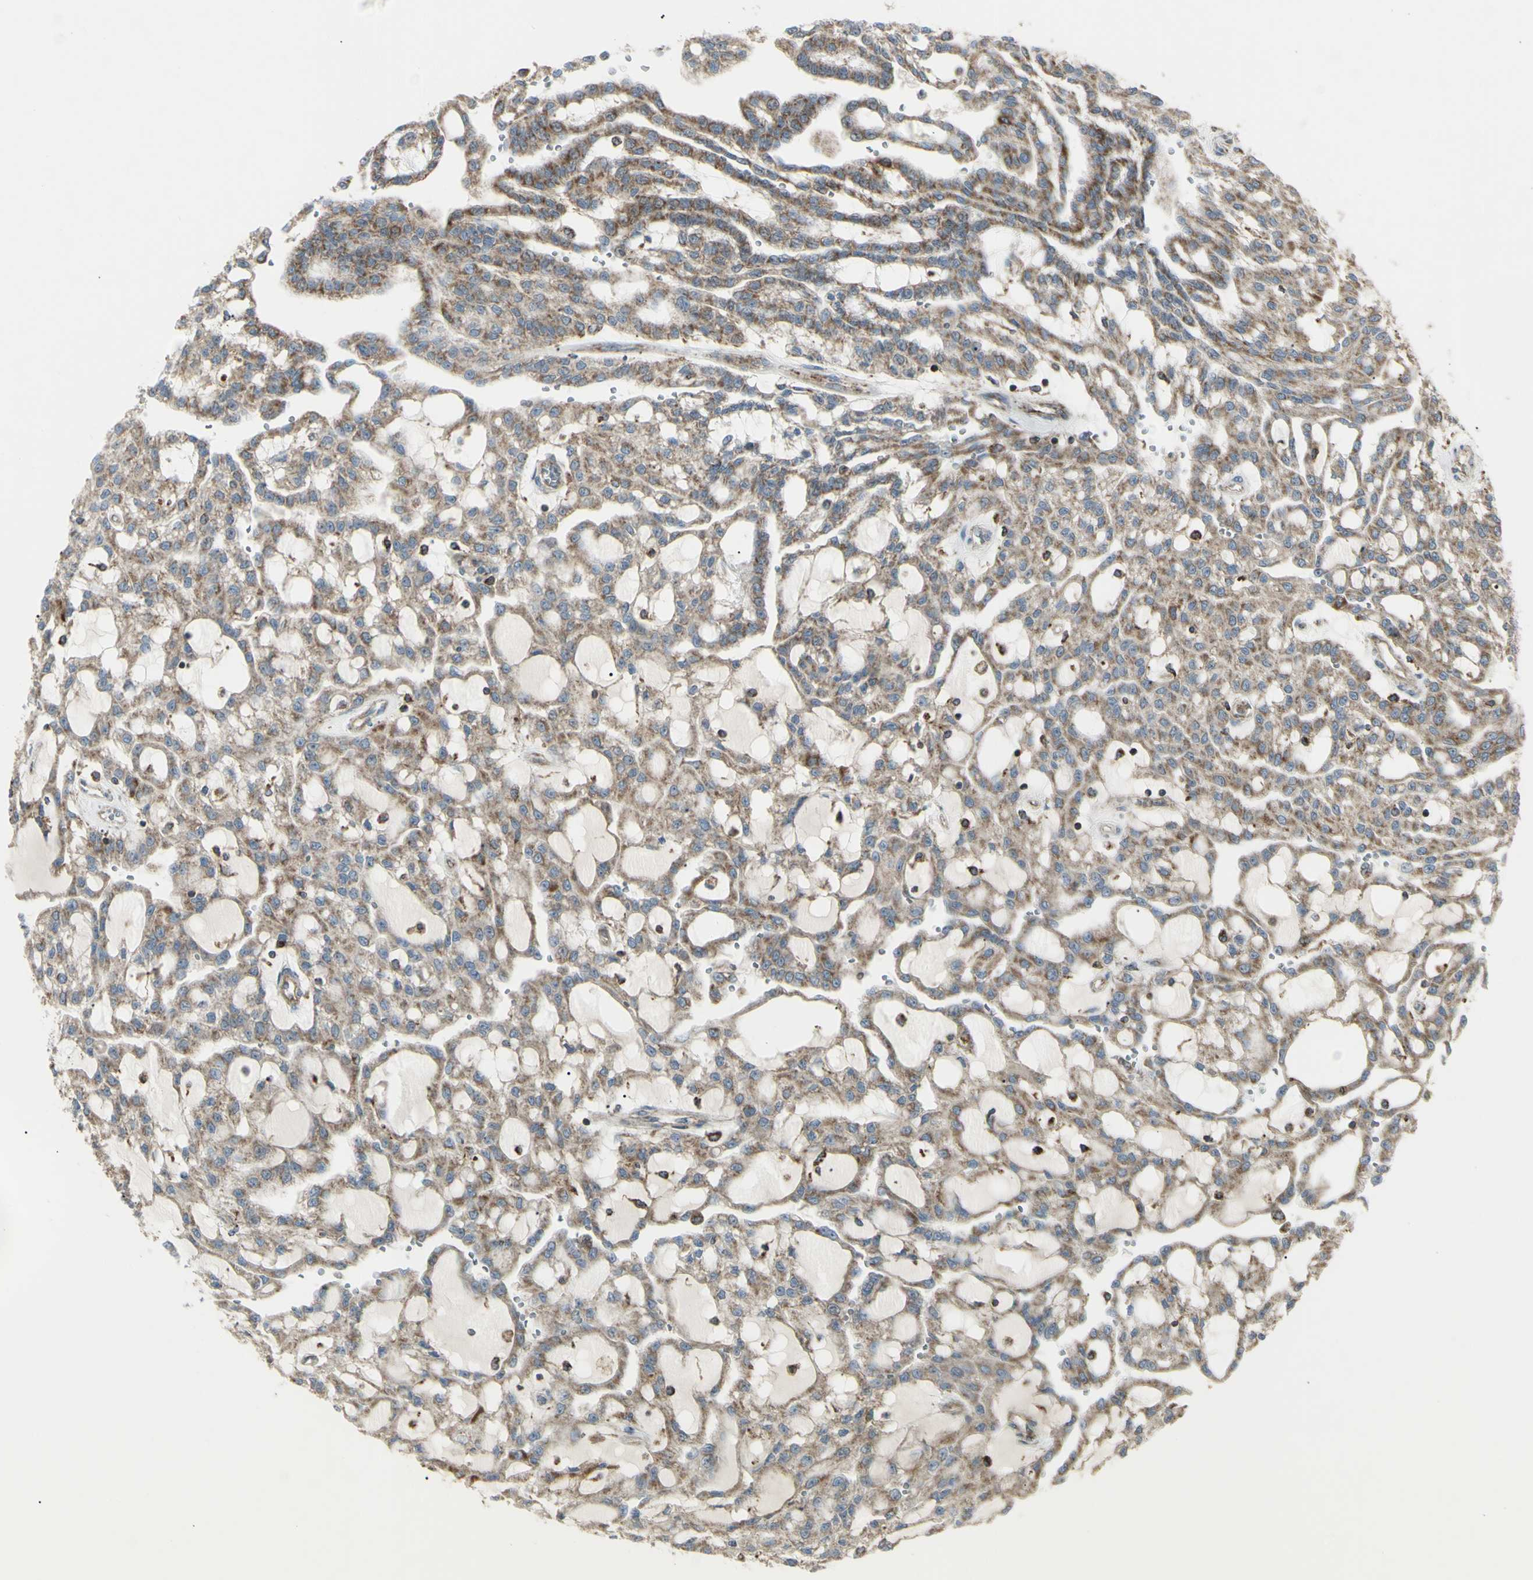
{"staining": {"intensity": "moderate", "quantity": ">75%", "location": "cytoplasmic/membranous"}, "tissue": "renal cancer", "cell_type": "Tumor cells", "image_type": "cancer", "snomed": [{"axis": "morphology", "description": "Adenocarcinoma, NOS"}, {"axis": "topography", "description": "Kidney"}], "caption": "Immunohistochemistry micrograph of human adenocarcinoma (renal) stained for a protein (brown), which shows medium levels of moderate cytoplasmic/membranous staining in about >75% of tumor cells.", "gene": "CYB5R1", "patient": {"sex": "male", "age": 63}}